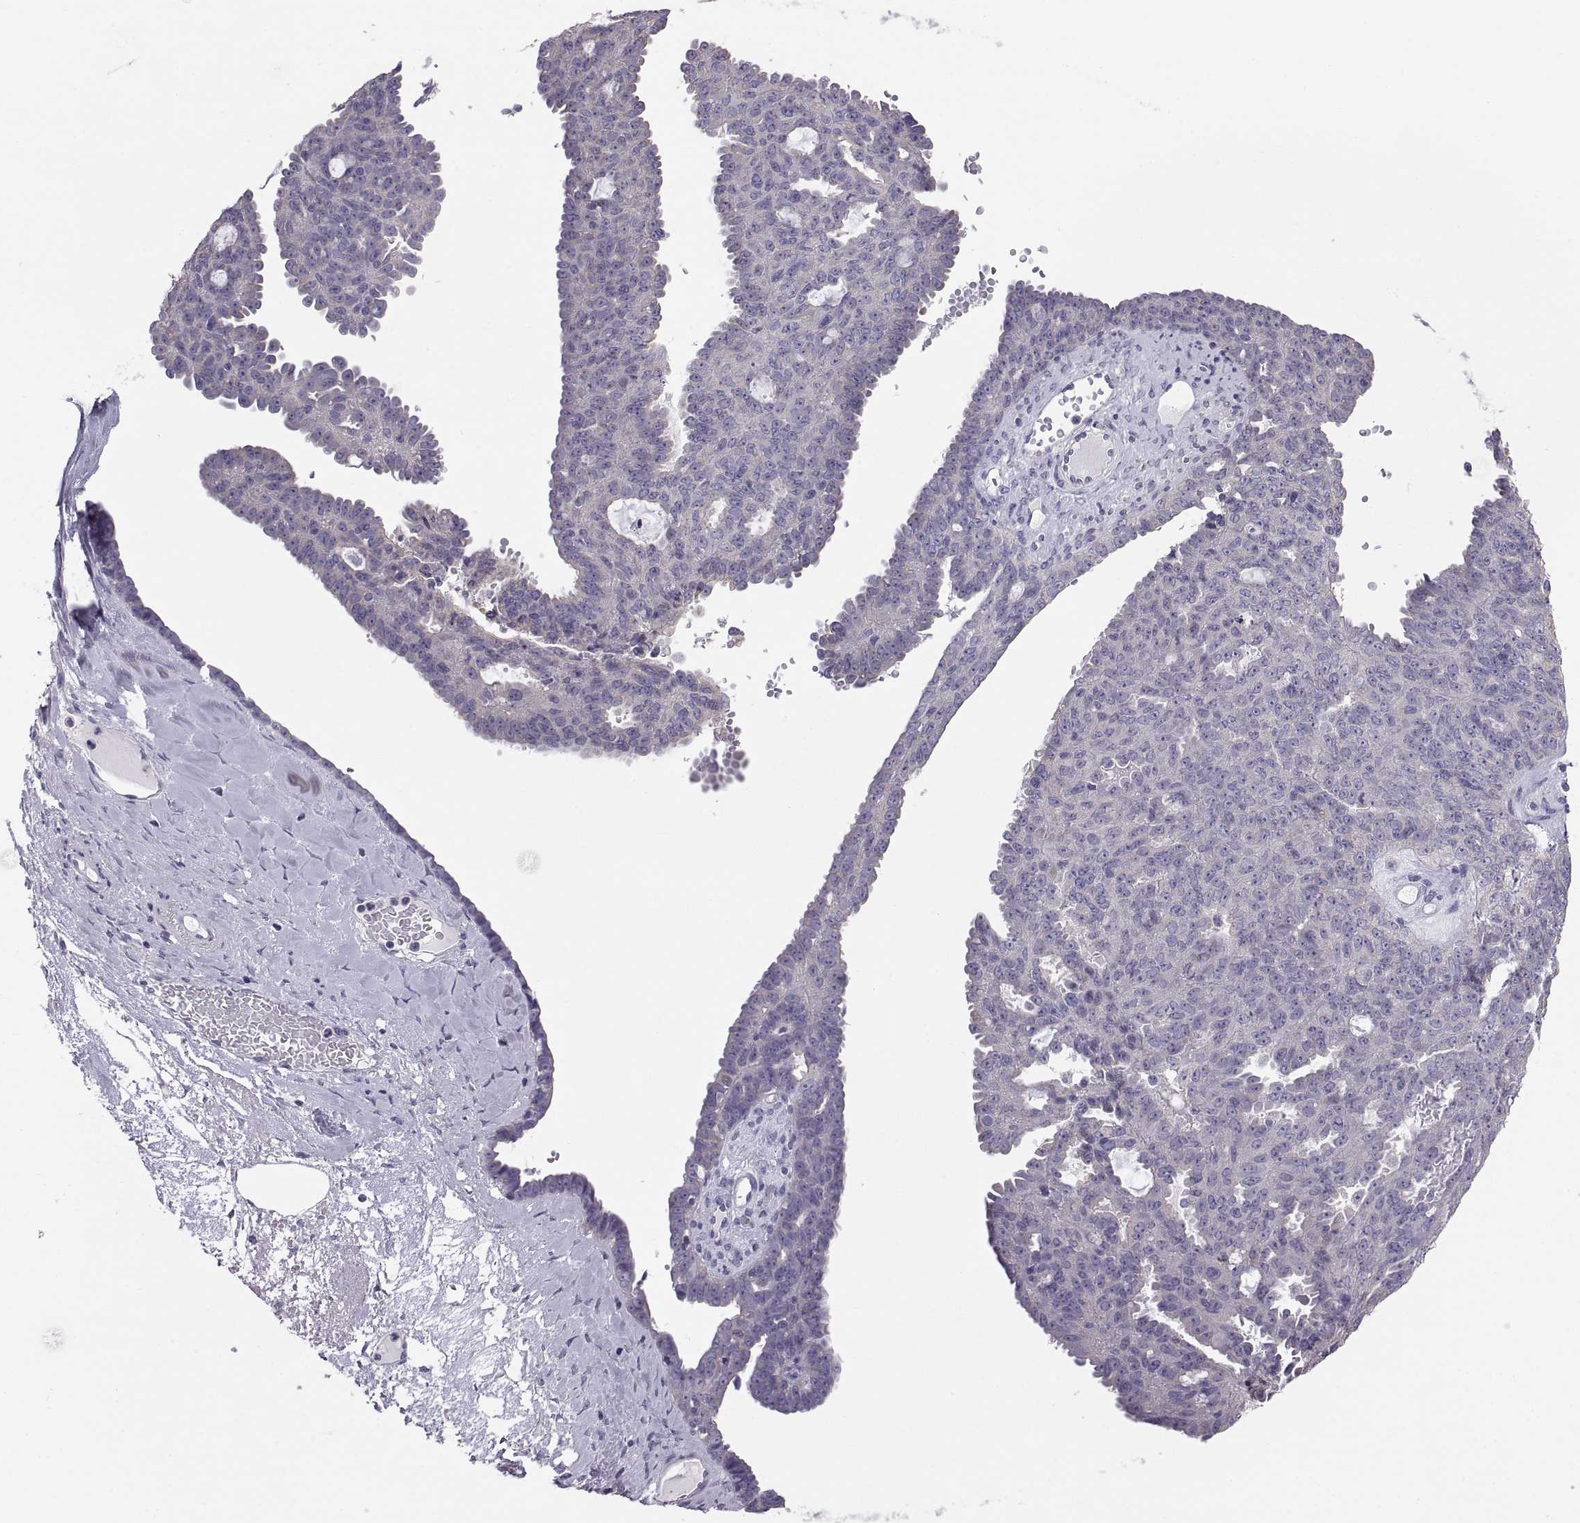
{"staining": {"intensity": "negative", "quantity": "none", "location": "none"}, "tissue": "ovarian cancer", "cell_type": "Tumor cells", "image_type": "cancer", "snomed": [{"axis": "morphology", "description": "Cystadenocarcinoma, serous, NOS"}, {"axis": "topography", "description": "Ovary"}], "caption": "There is no significant positivity in tumor cells of ovarian serous cystadenocarcinoma.", "gene": "TNNC1", "patient": {"sex": "female", "age": 71}}